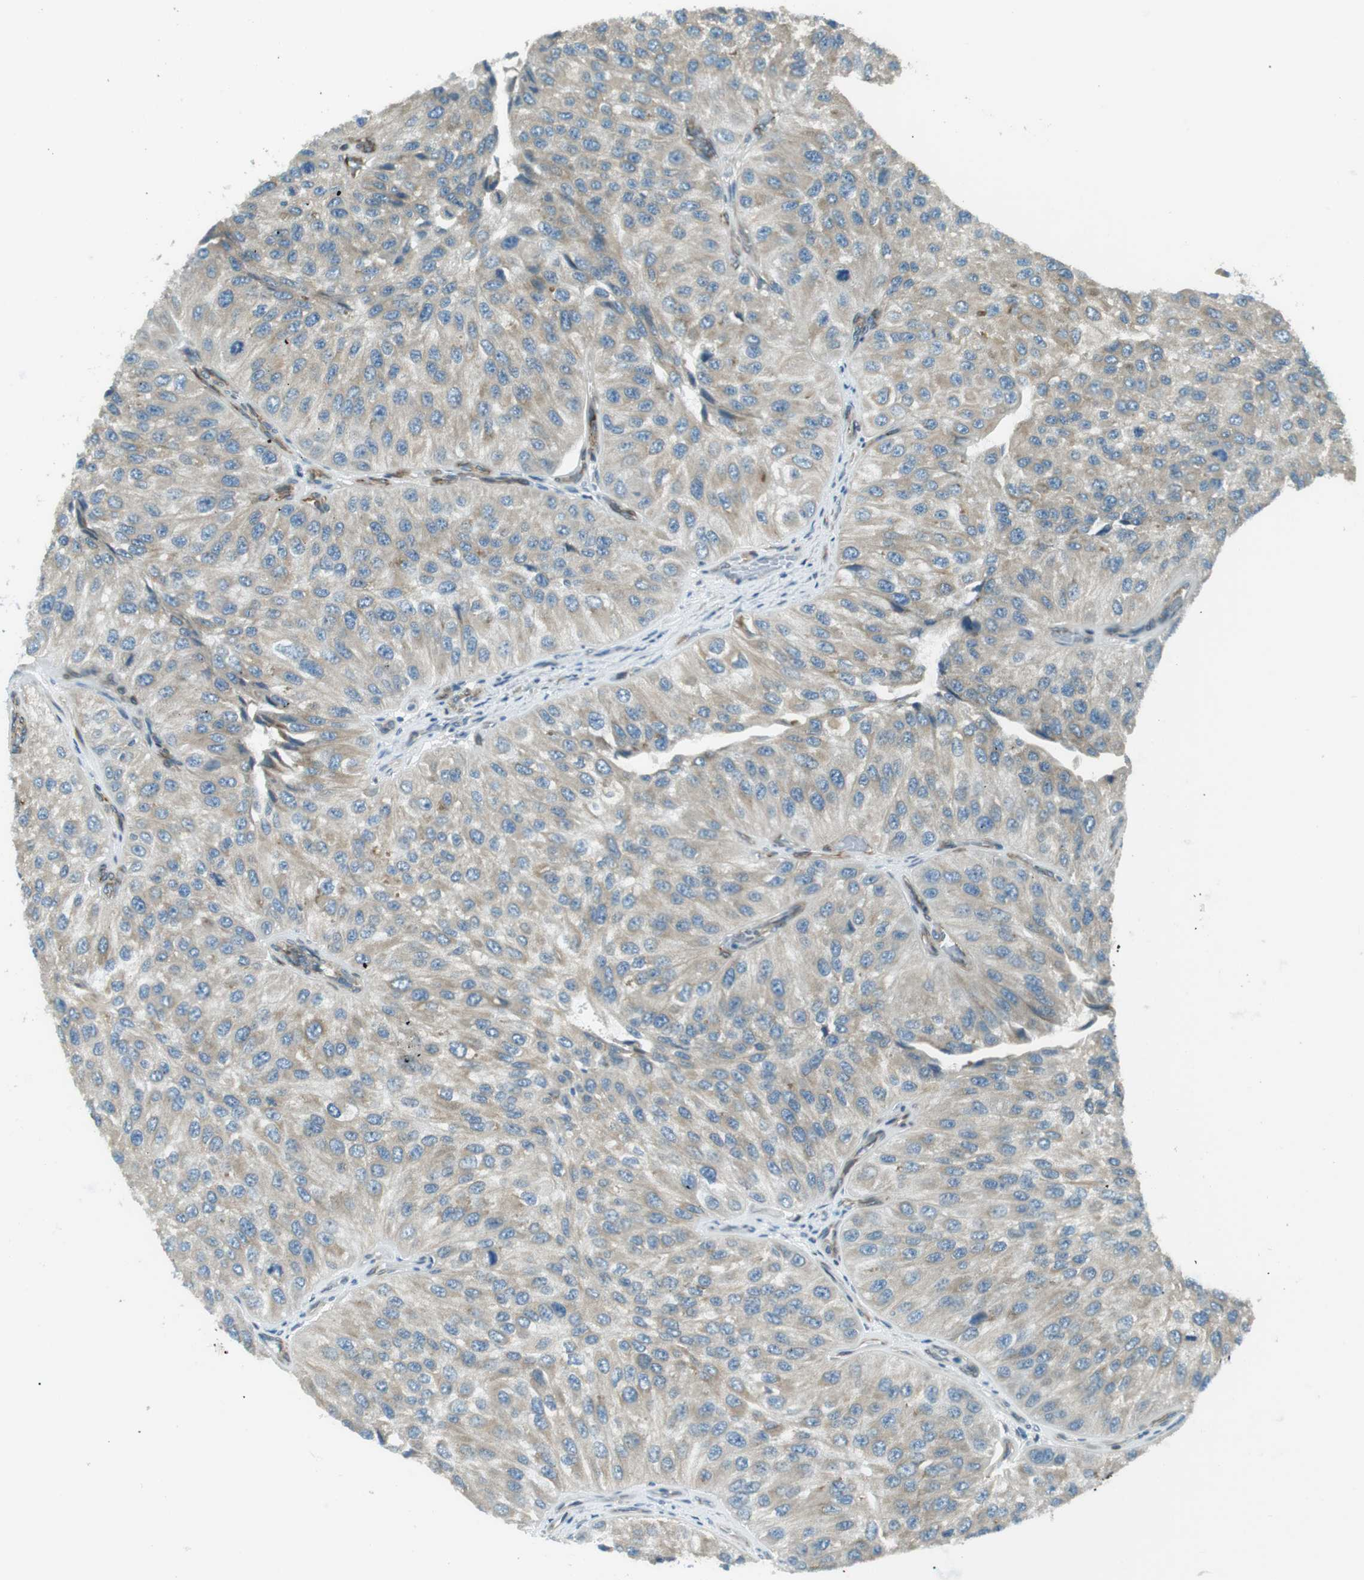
{"staining": {"intensity": "weak", "quantity": "<25%", "location": "cytoplasmic/membranous"}, "tissue": "urothelial cancer", "cell_type": "Tumor cells", "image_type": "cancer", "snomed": [{"axis": "morphology", "description": "Urothelial carcinoma, High grade"}, {"axis": "topography", "description": "Kidney"}, {"axis": "topography", "description": "Urinary bladder"}], "caption": "IHC of urothelial cancer demonstrates no positivity in tumor cells.", "gene": "ODR4", "patient": {"sex": "male", "age": 77}}